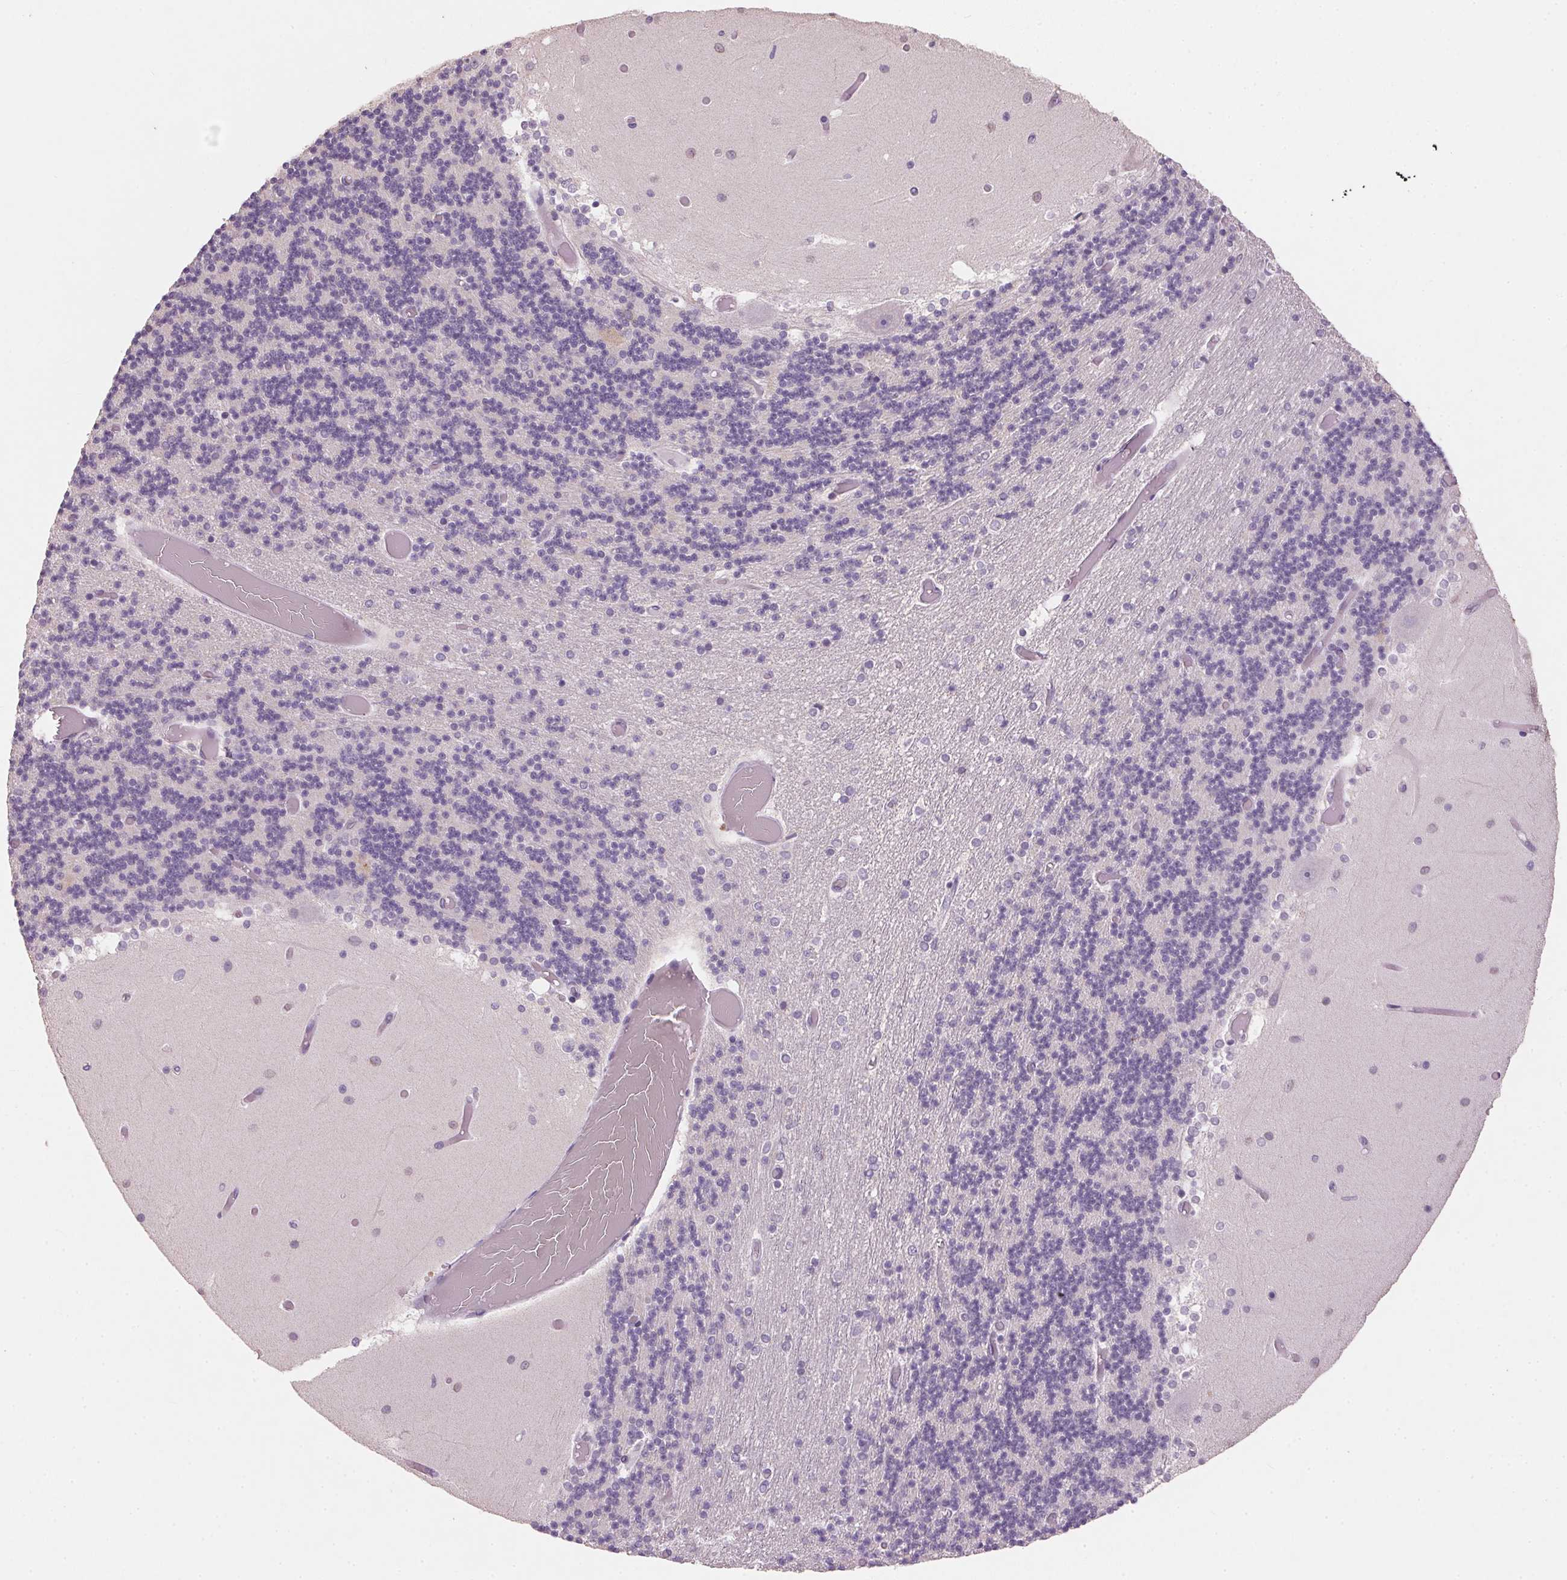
{"staining": {"intensity": "moderate", "quantity": "25%-75%", "location": "cytoplasmic/membranous"}, "tissue": "cerebellum", "cell_type": "Cells in granular layer", "image_type": "normal", "snomed": [{"axis": "morphology", "description": "Normal tissue, NOS"}, {"axis": "topography", "description": "Cerebellum"}], "caption": "Protein staining reveals moderate cytoplasmic/membranous expression in about 25%-75% of cells in granular layer in normal cerebellum. Nuclei are stained in blue.", "gene": "KCNK15", "patient": {"sex": "female", "age": 28}}